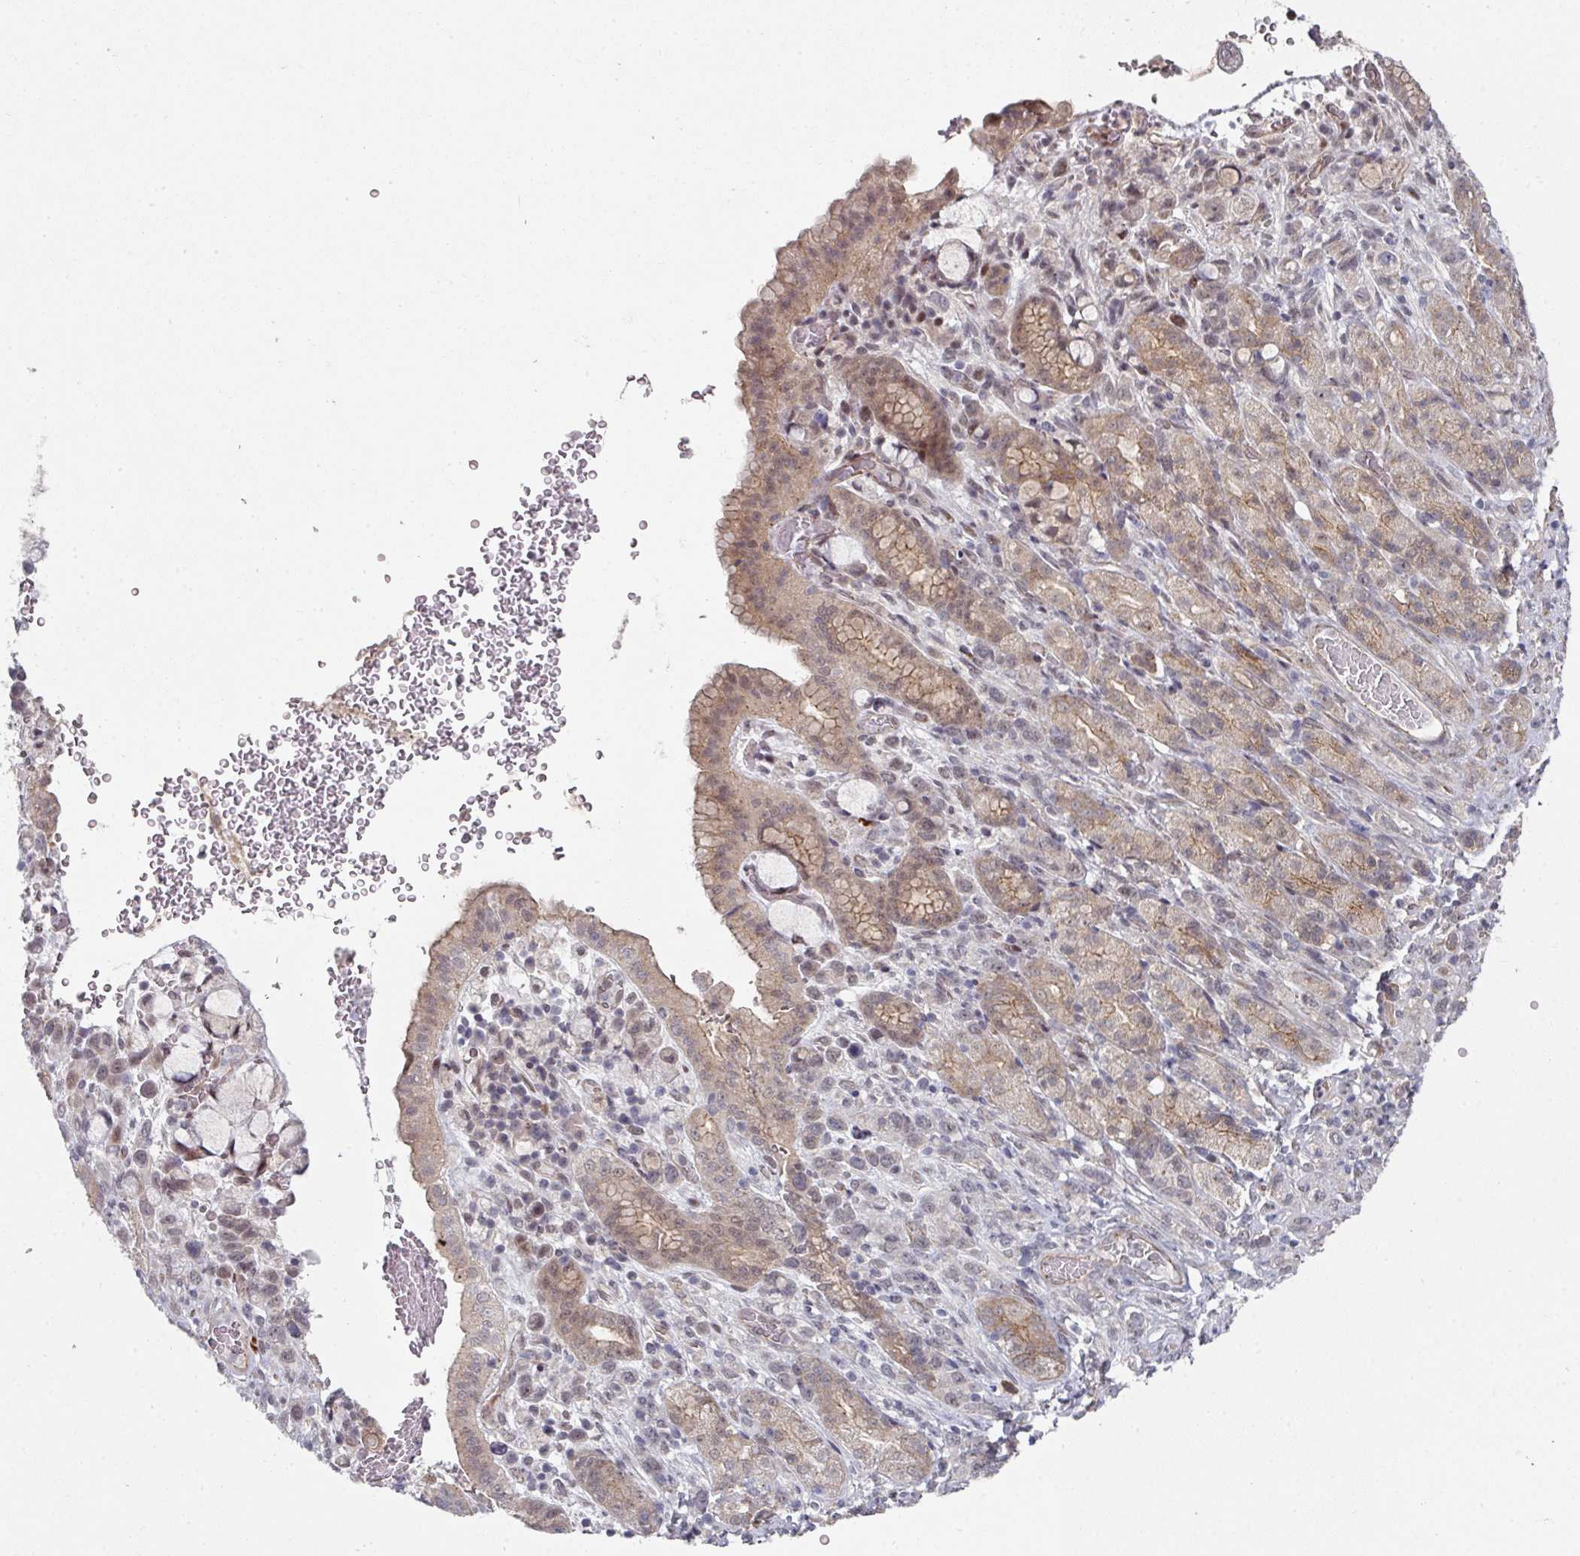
{"staining": {"intensity": "weak", "quantity": "25%-75%", "location": "cytoplasmic/membranous"}, "tissue": "stomach cancer", "cell_type": "Tumor cells", "image_type": "cancer", "snomed": [{"axis": "morphology", "description": "Adenocarcinoma, NOS"}, {"axis": "topography", "description": "Stomach"}], "caption": "IHC image of neoplastic tissue: stomach cancer (adenocarcinoma) stained using IHC displays low levels of weak protein expression localized specifically in the cytoplasmic/membranous of tumor cells, appearing as a cytoplasmic/membranous brown color.", "gene": "TMCC1", "patient": {"sex": "female", "age": 65}}